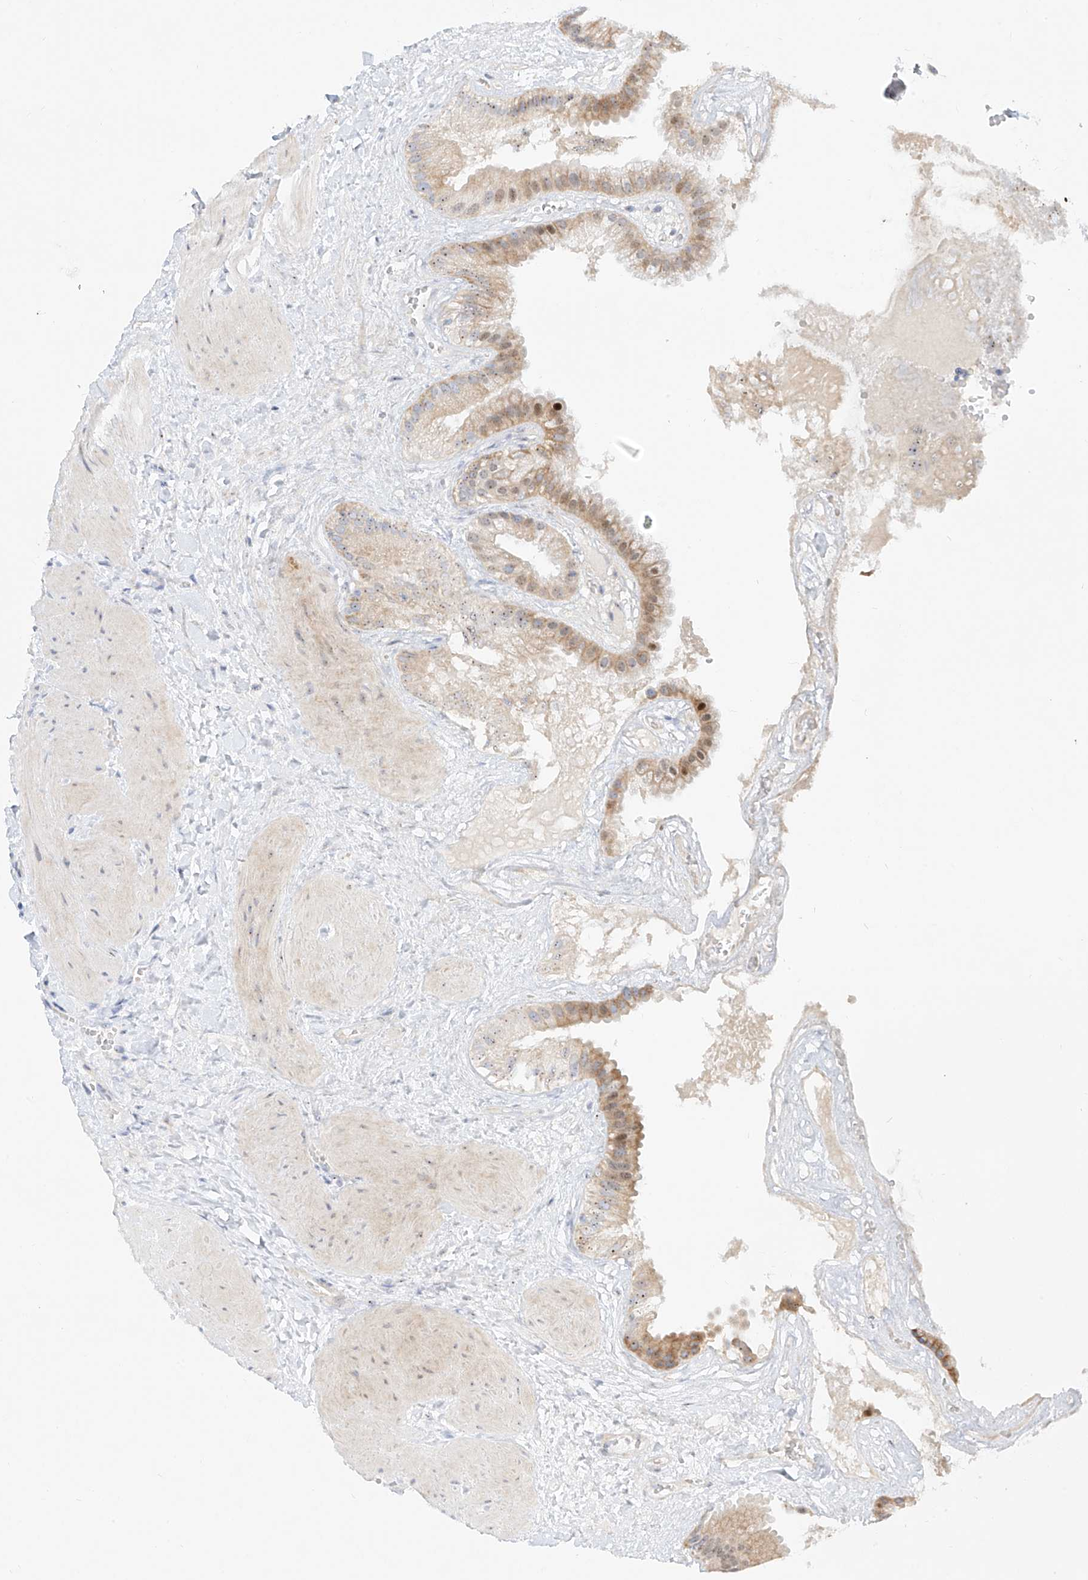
{"staining": {"intensity": "moderate", "quantity": "25%-75%", "location": "cytoplasmic/membranous,nuclear"}, "tissue": "gallbladder", "cell_type": "Glandular cells", "image_type": "normal", "snomed": [{"axis": "morphology", "description": "Normal tissue, NOS"}, {"axis": "topography", "description": "Gallbladder"}], "caption": "Approximately 25%-75% of glandular cells in benign human gallbladder reveal moderate cytoplasmic/membranous,nuclear protein staining as visualized by brown immunohistochemical staining.", "gene": "SNU13", "patient": {"sex": "male", "age": 55}}